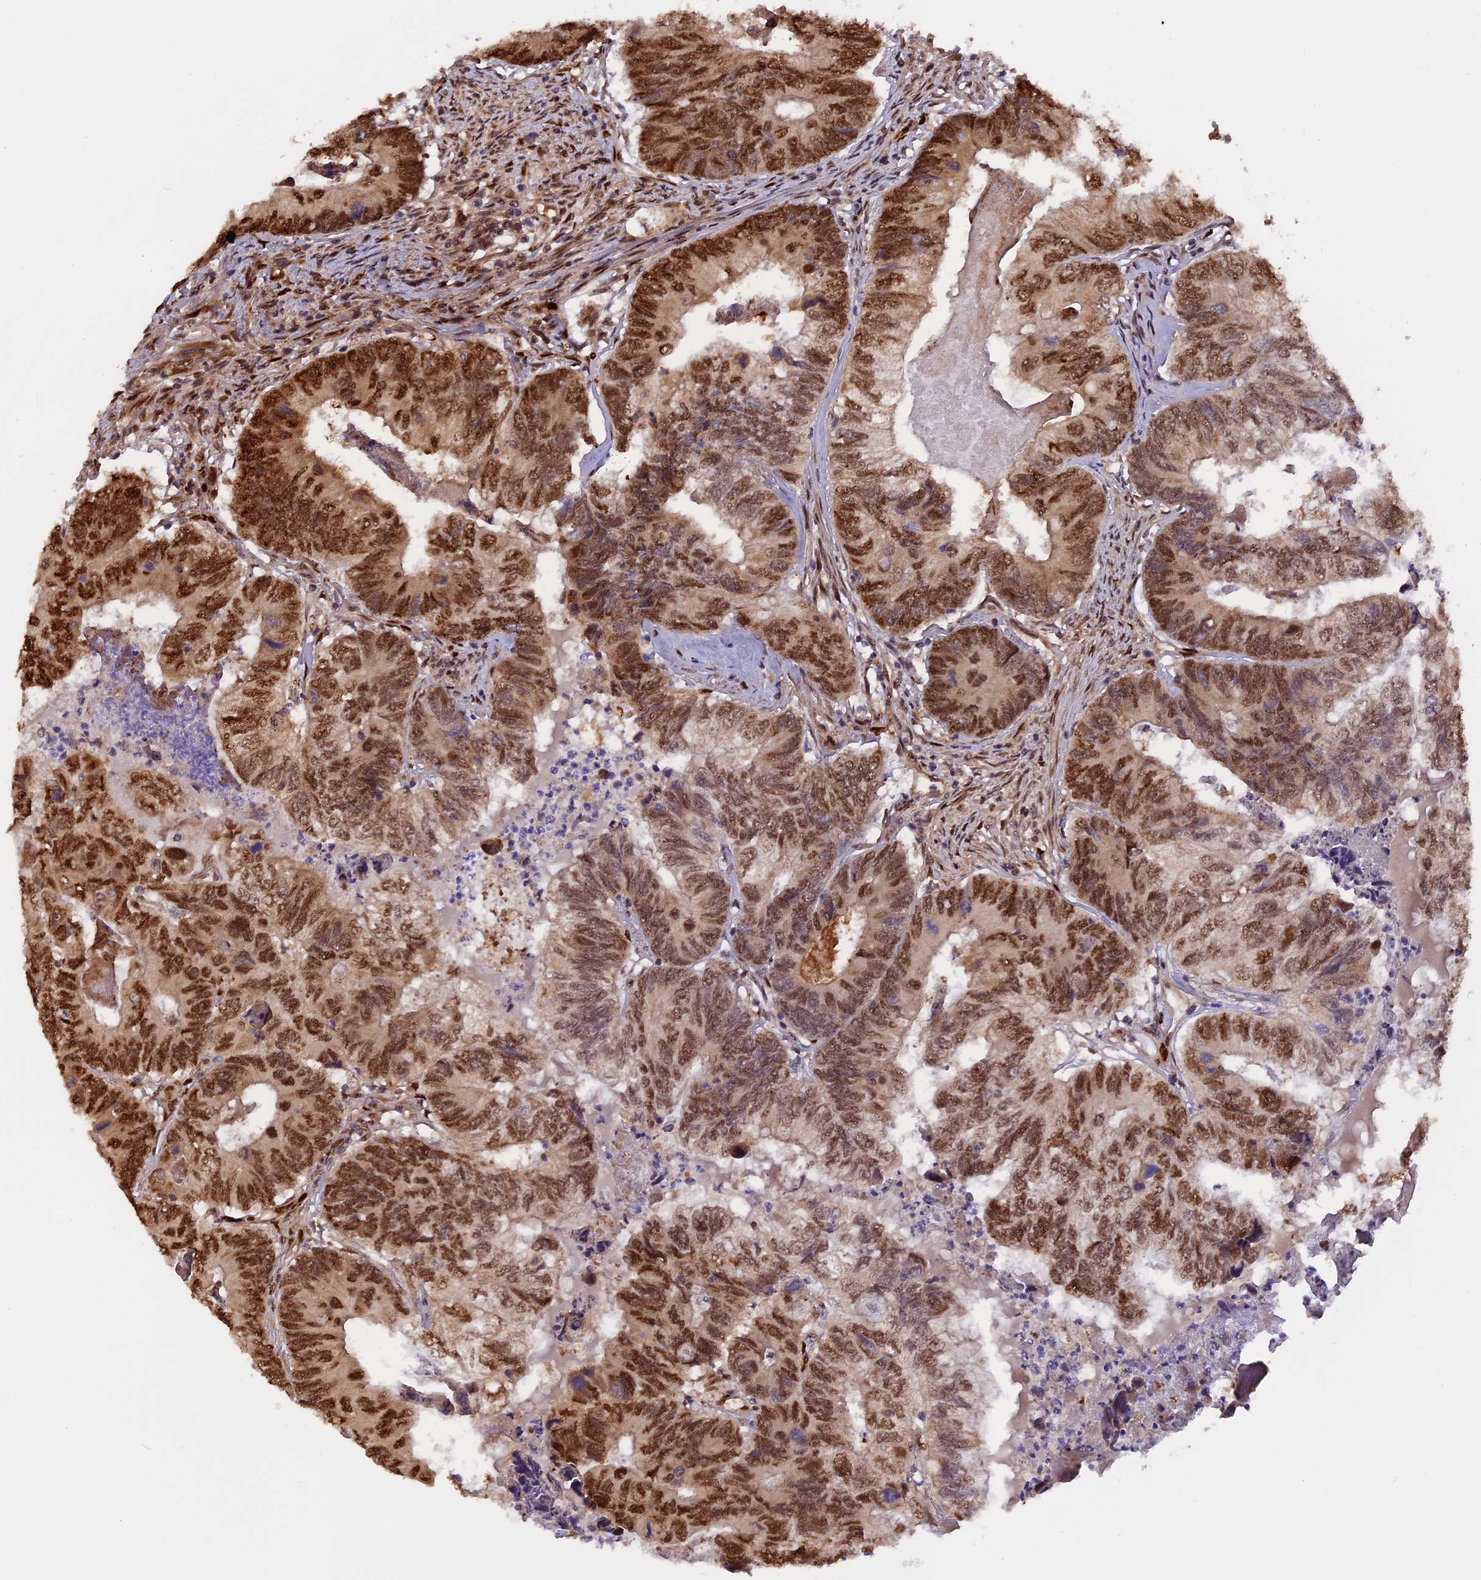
{"staining": {"intensity": "moderate", "quantity": ">75%", "location": "nuclear"}, "tissue": "colorectal cancer", "cell_type": "Tumor cells", "image_type": "cancer", "snomed": [{"axis": "morphology", "description": "Adenocarcinoma, NOS"}, {"axis": "topography", "description": "Colon"}], "caption": "Protein staining exhibits moderate nuclear expression in about >75% of tumor cells in adenocarcinoma (colorectal).", "gene": "MICALL1", "patient": {"sex": "female", "age": 67}}